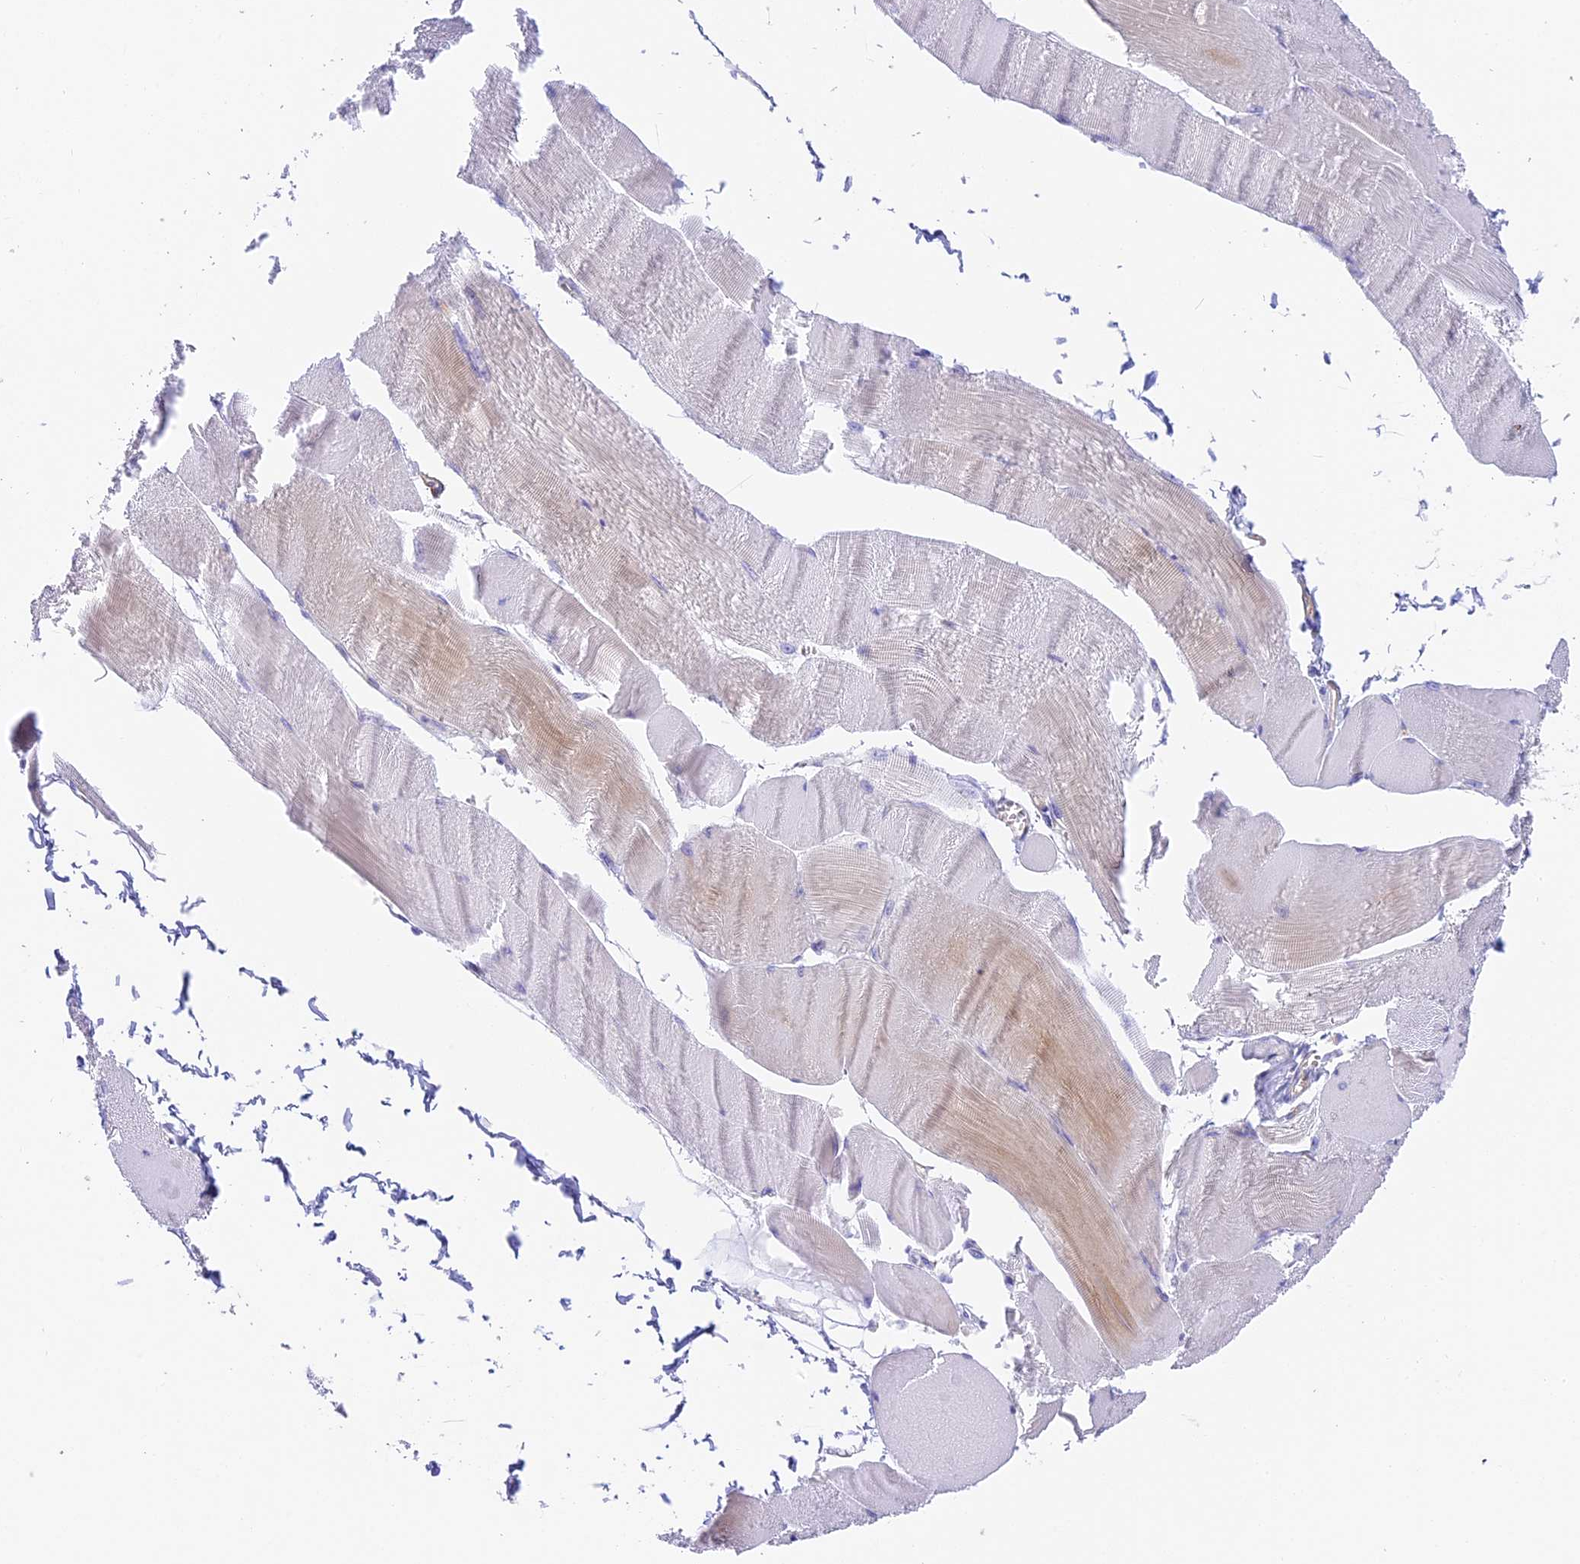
{"staining": {"intensity": "weak", "quantity": "<25%", "location": "cytoplasmic/membranous"}, "tissue": "skeletal muscle", "cell_type": "Myocytes", "image_type": "normal", "snomed": [{"axis": "morphology", "description": "Normal tissue, NOS"}, {"axis": "morphology", "description": "Basal cell carcinoma"}, {"axis": "topography", "description": "Skeletal muscle"}], "caption": "This histopathology image is of normal skeletal muscle stained with immunohistochemistry to label a protein in brown with the nuclei are counter-stained blue. There is no staining in myocytes. The staining was performed using DAB (3,3'-diaminobenzidine) to visualize the protein expression in brown, while the nuclei were stained in blue with hematoxylin (Magnification: 20x).", "gene": "HOMER3", "patient": {"sex": "female", "age": 64}}